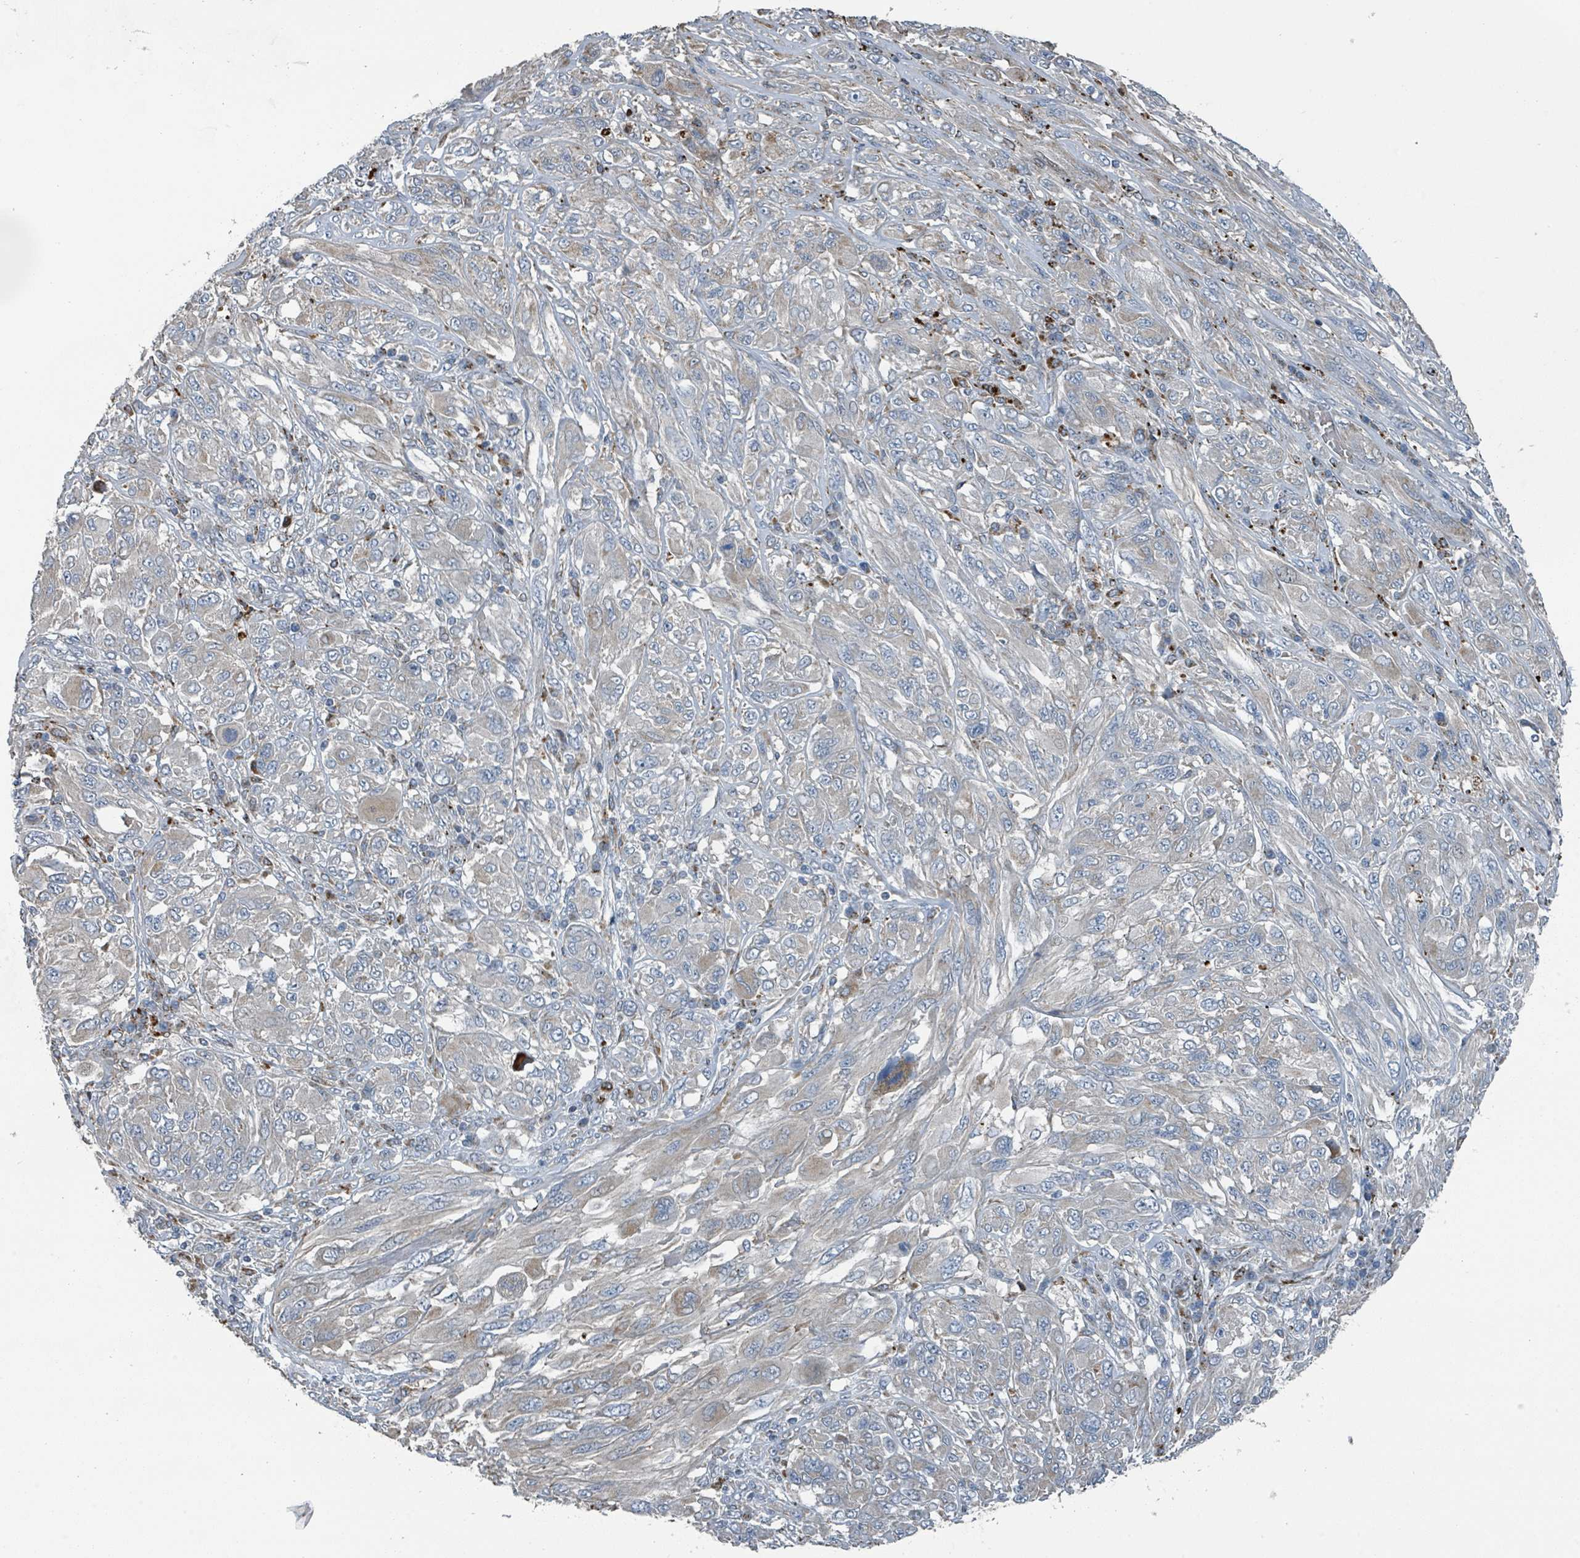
{"staining": {"intensity": "weak", "quantity": "<25%", "location": "cytoplasmic/membranous"}, "tissue": "melanoma", "cell_type": "Tumor cells", "image_type": "cancer", "snomed": [{"axis": "morphology", "description": "Malignant melanoma, NOS"}, {"axis": "topography", "description": "Skin"}], "caption": "Protein analysis of malignant melanoma shows no significant staining in tumor cells. (DAB (3,3'-diaminobenzidine) immunohistochemistry with hematoxylin counter stain).", "gene": "DIPK2A", "patient": {"sex": "female", "age": 91}}